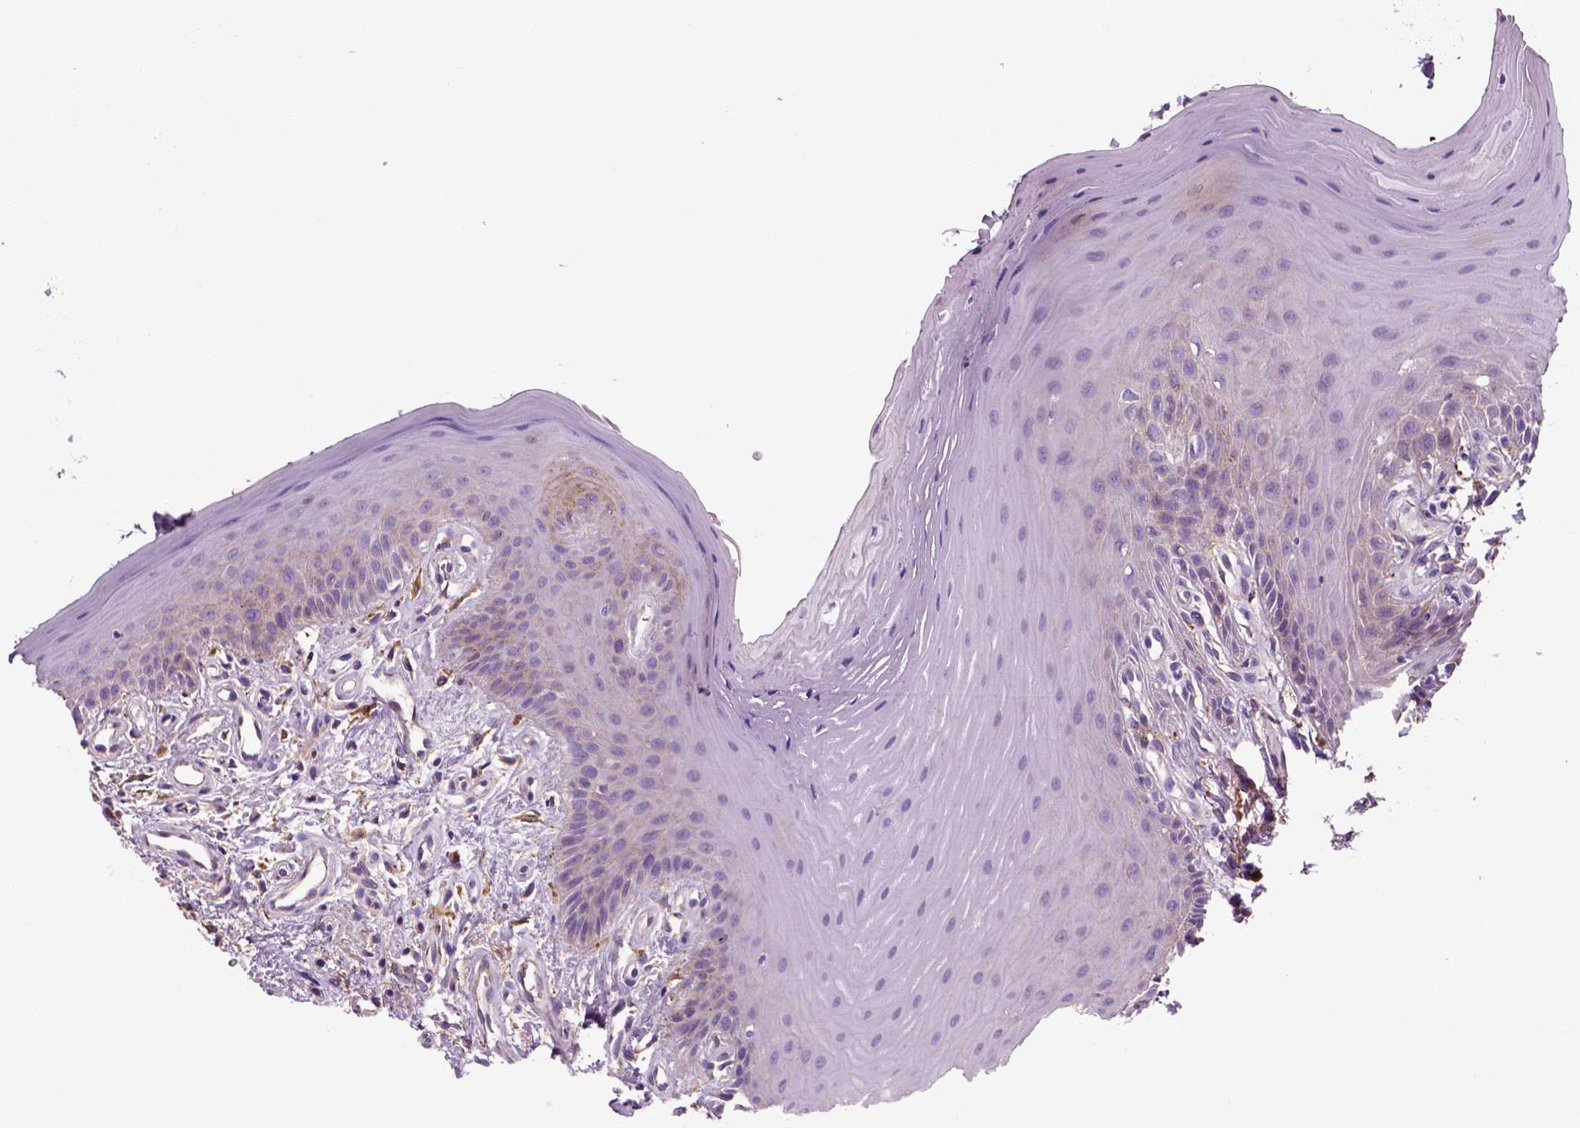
{"staining": {"intensity": "weak", "quantity": "<25%", "location": "cytoplasmic/membranous"}, "tissue": "oral mucosa", "cell_type": "Squamous epithelial cells", "image_type": "normal", "snomed": [{"axis": "morphology", "description": "Normal tissue, NOS"}, {"axis": "morphology", "description": "Normal morphology"}, {"axis": "topography", "description": "Oral tissue"}], "caption": "Histopathology image shows no protein expression in squamous epithelial cells of unremarkable oral mucosa.", "gene": "MARCKS", "patient": {"sex": "female", "age": 76}}